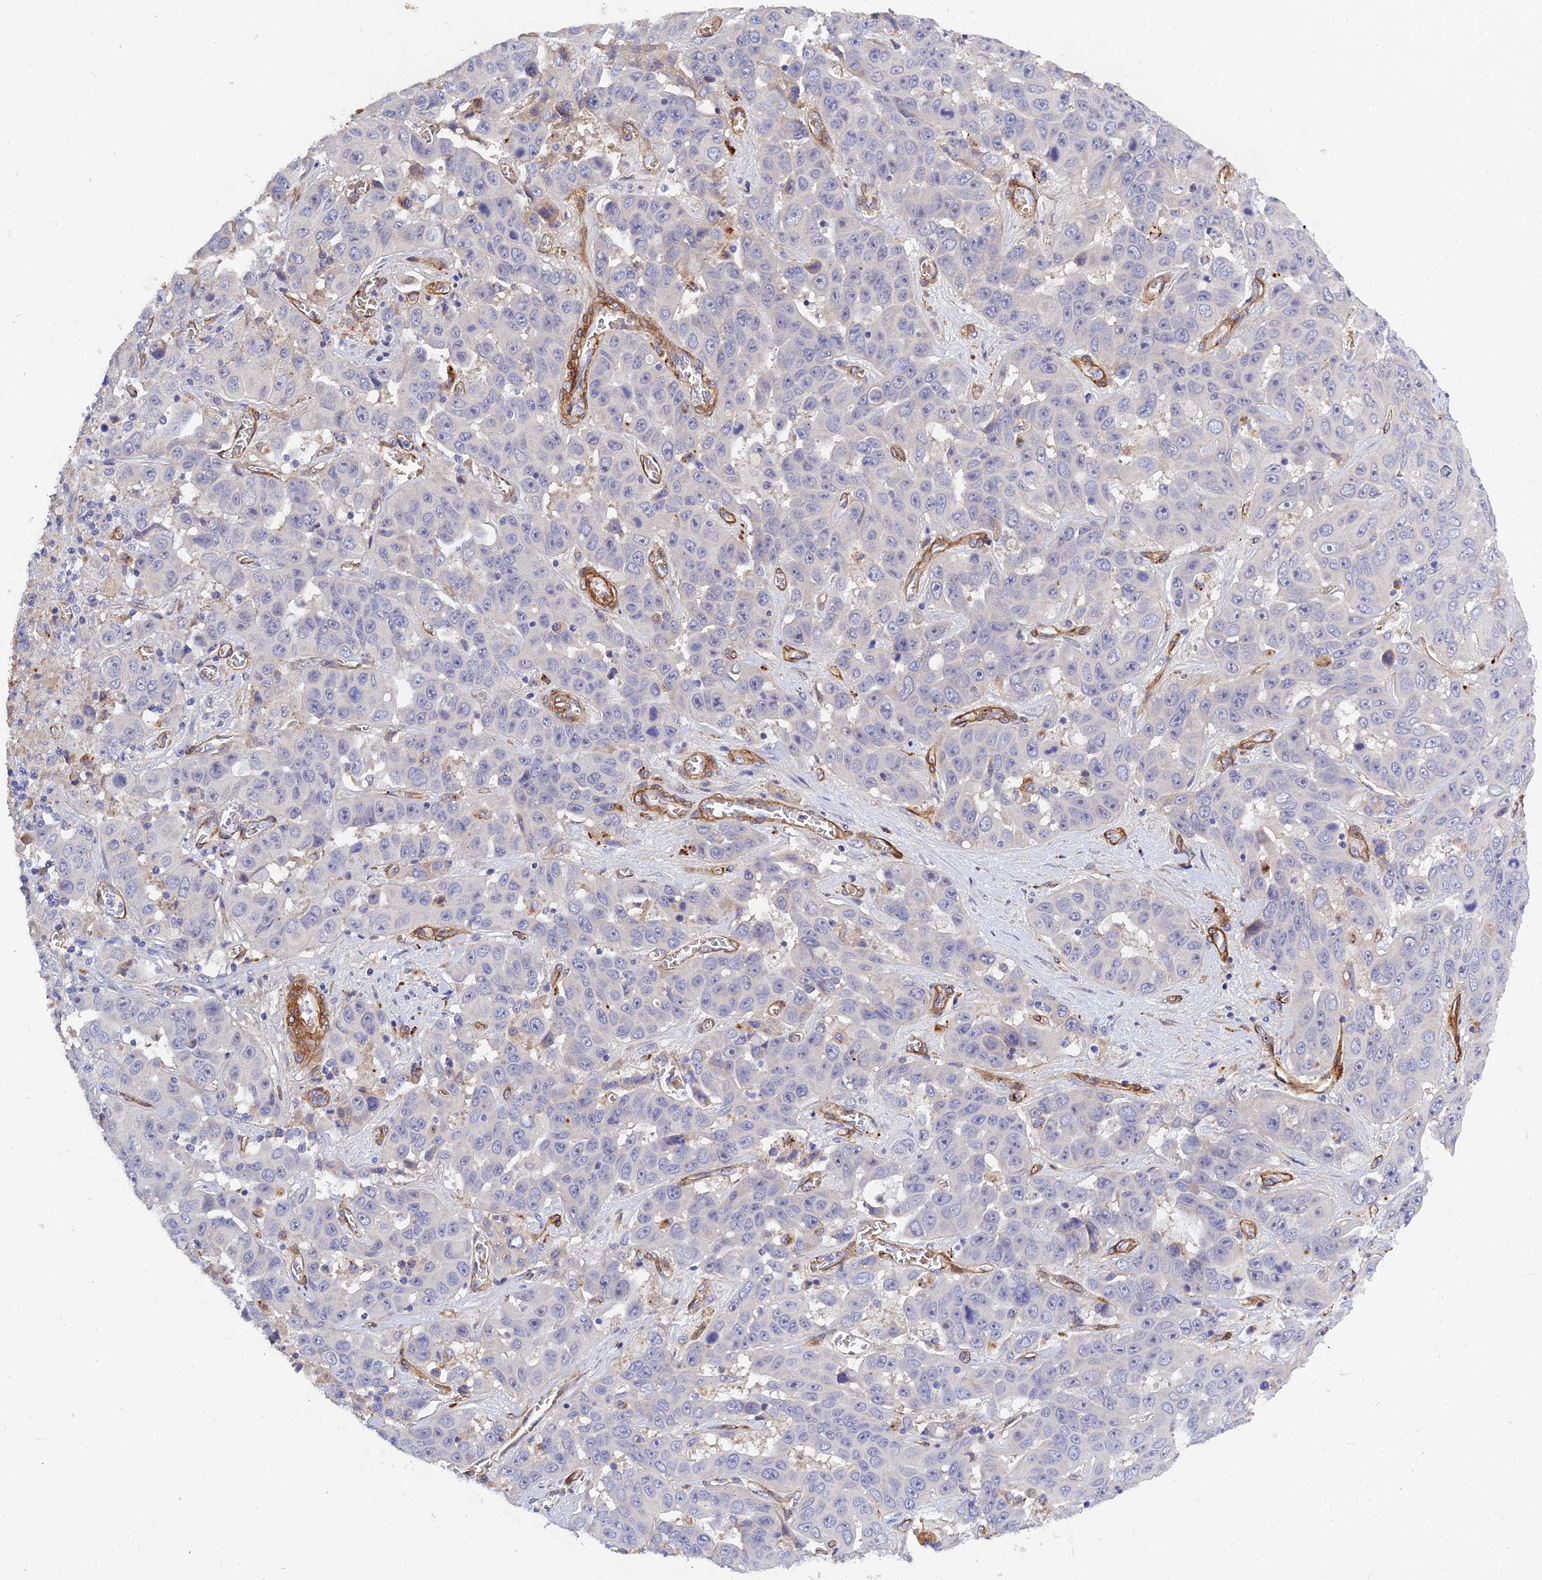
{"staining": {"intensity": "negative", "quantity": "none", "location": "none"}, "tissue": "liver cancer", "cell_type": "Tumor cells", "image_type": "cancer", "snomed": [{"axis": "morphology", "description": "Cholangiocarcinoma"}, {"axis": "topography", "description": "Liver"}], "caption": "Immunohistochemical staining of liver cancer displays no significant positivity in tumor cells.", "gene": "MRPL35", "patient": {"sex": "female", "age": 52}}